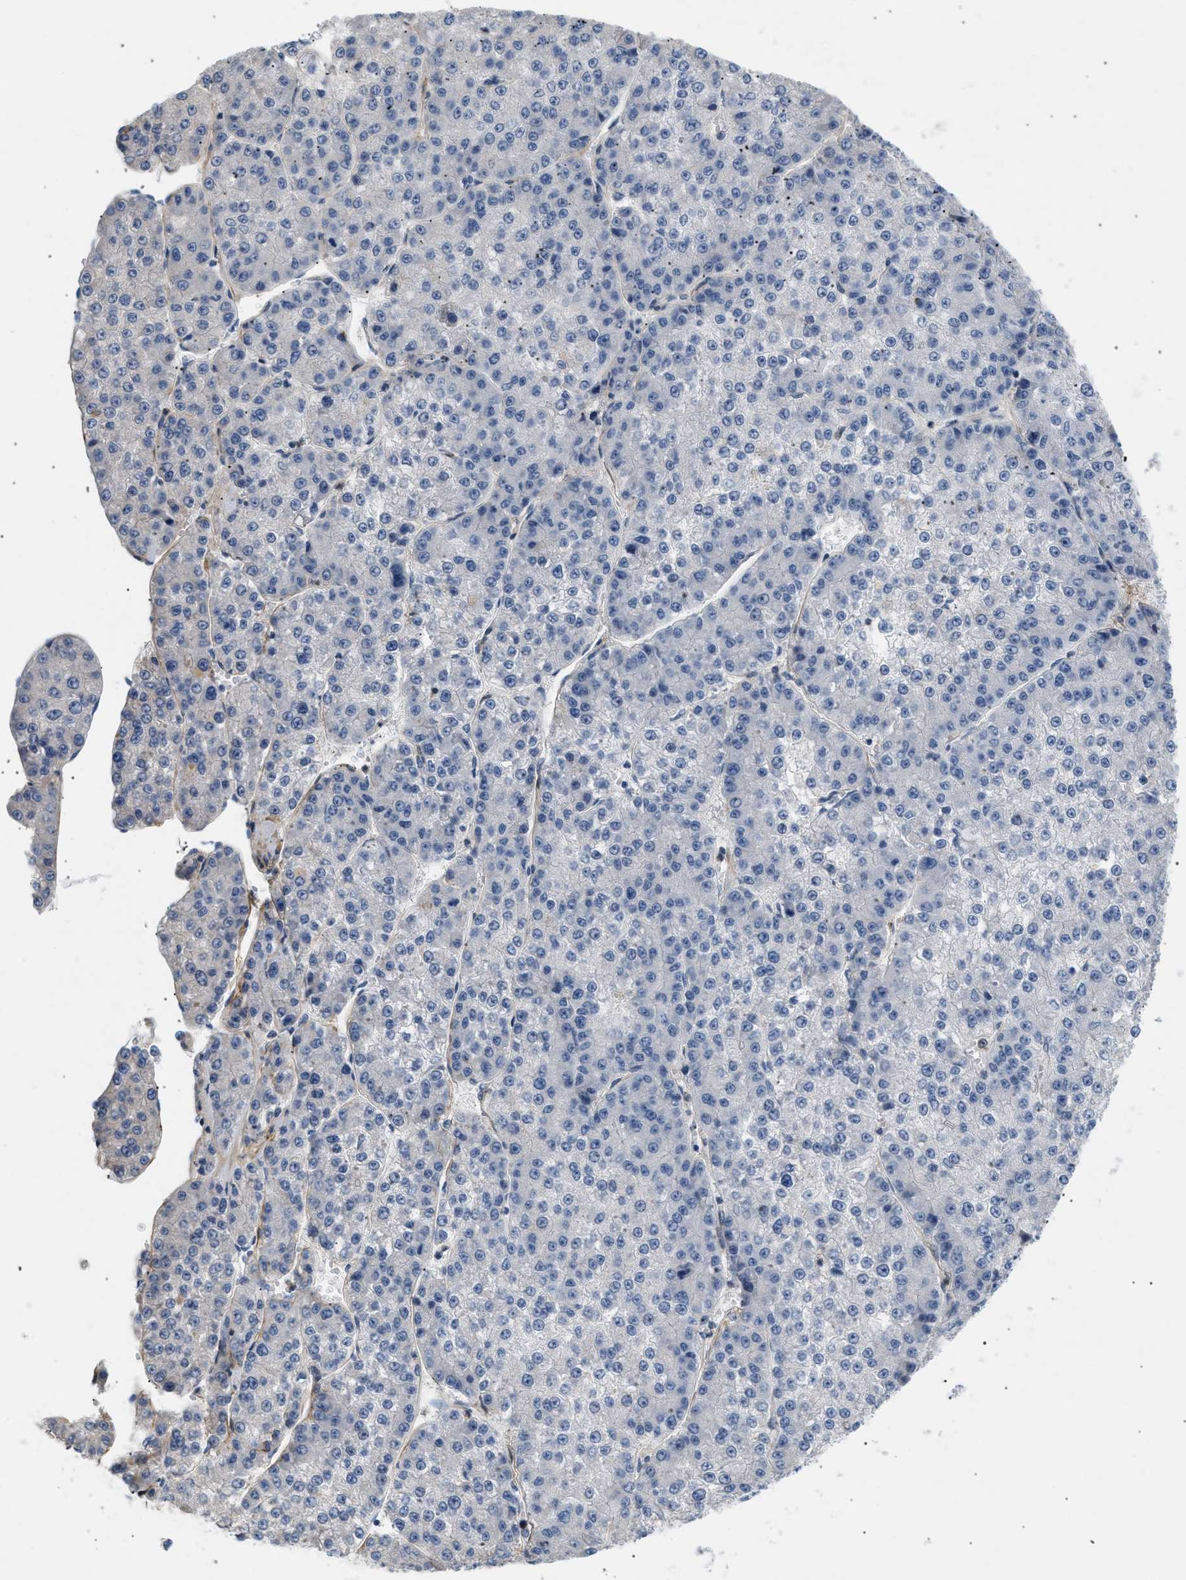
{"staining": {"intensity": "negative", "quantity": "none", "location": "none"}, "tissue": "liver cancer", "cell_type": "Tumor cells", "image_type": "cancer", "snomed": [{"axis": "morphology", "description": "Carcinoma, Hepatocellular, NOS"}, {"axis": "topography", "description": "Liver"}], "caption": "The image reveals no staining of tumor cells in liver cancer.", "gene": "FARS2", "patient": {"sex": "female", "age": 73}}